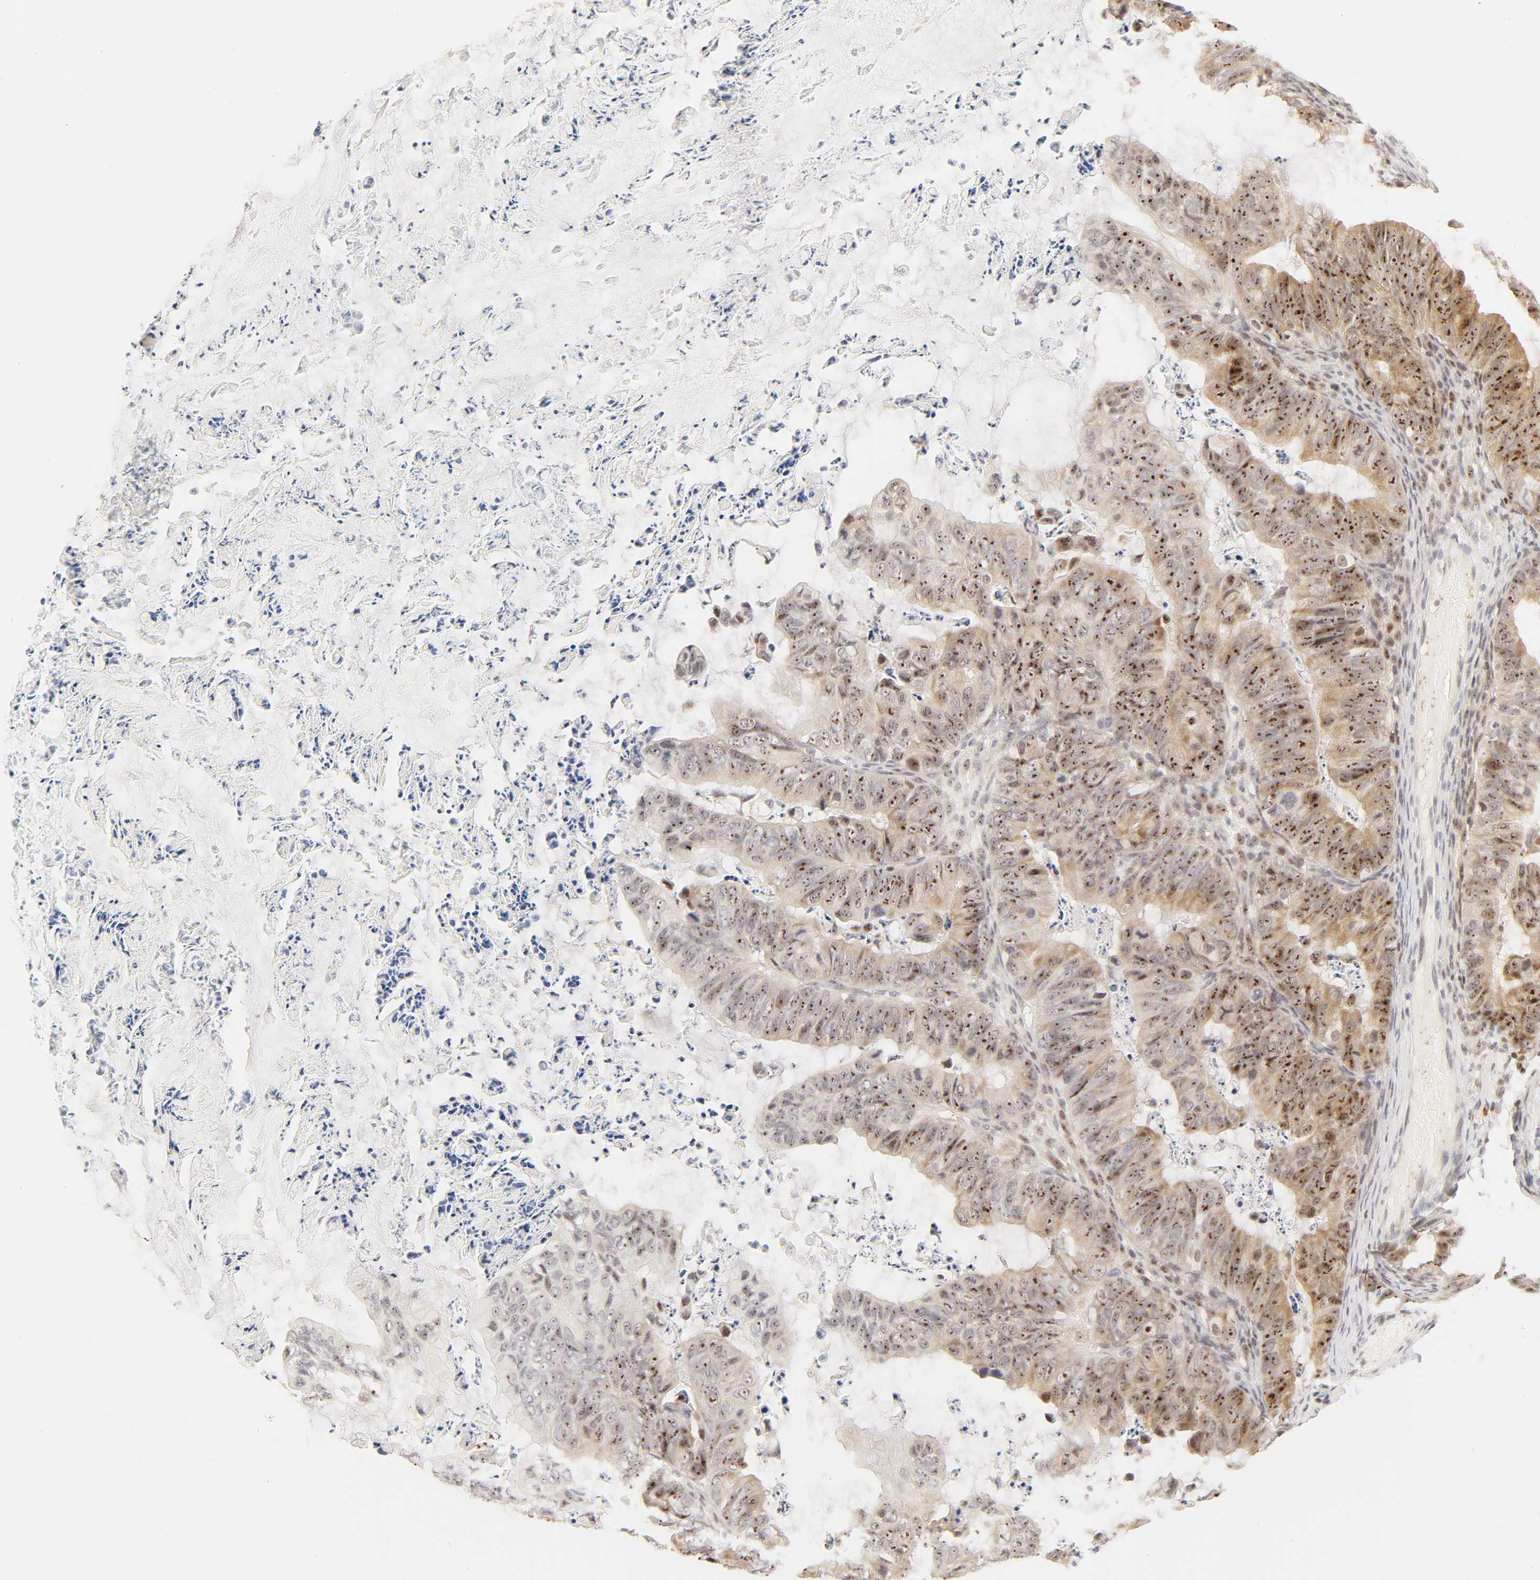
{"staining": {"intensity": "moderate", "quantity": "25%-75%", "location": "cytoplasmic/membranous,nuclear"}, "tissue": "ovarian cancer", "cell_type": "Tumor cells", "image_type": "cancer", "snomed": [{"axis": "morphology", "description": "Cystadenocarcinoma, mucinous, NOS"}, {"axis": "topography", "description": "Ovary"}], "caption": "Brown immunohistochemical staining in human ovarian cancer (mucinous cystadenocarcinoma) reveals moderate cytoplasmic/membranous and nuclear staining in approximately 25%-75% of tumor cells.", "gene": "KIF2A", "patient": {"sex": "female", "age": 36}}